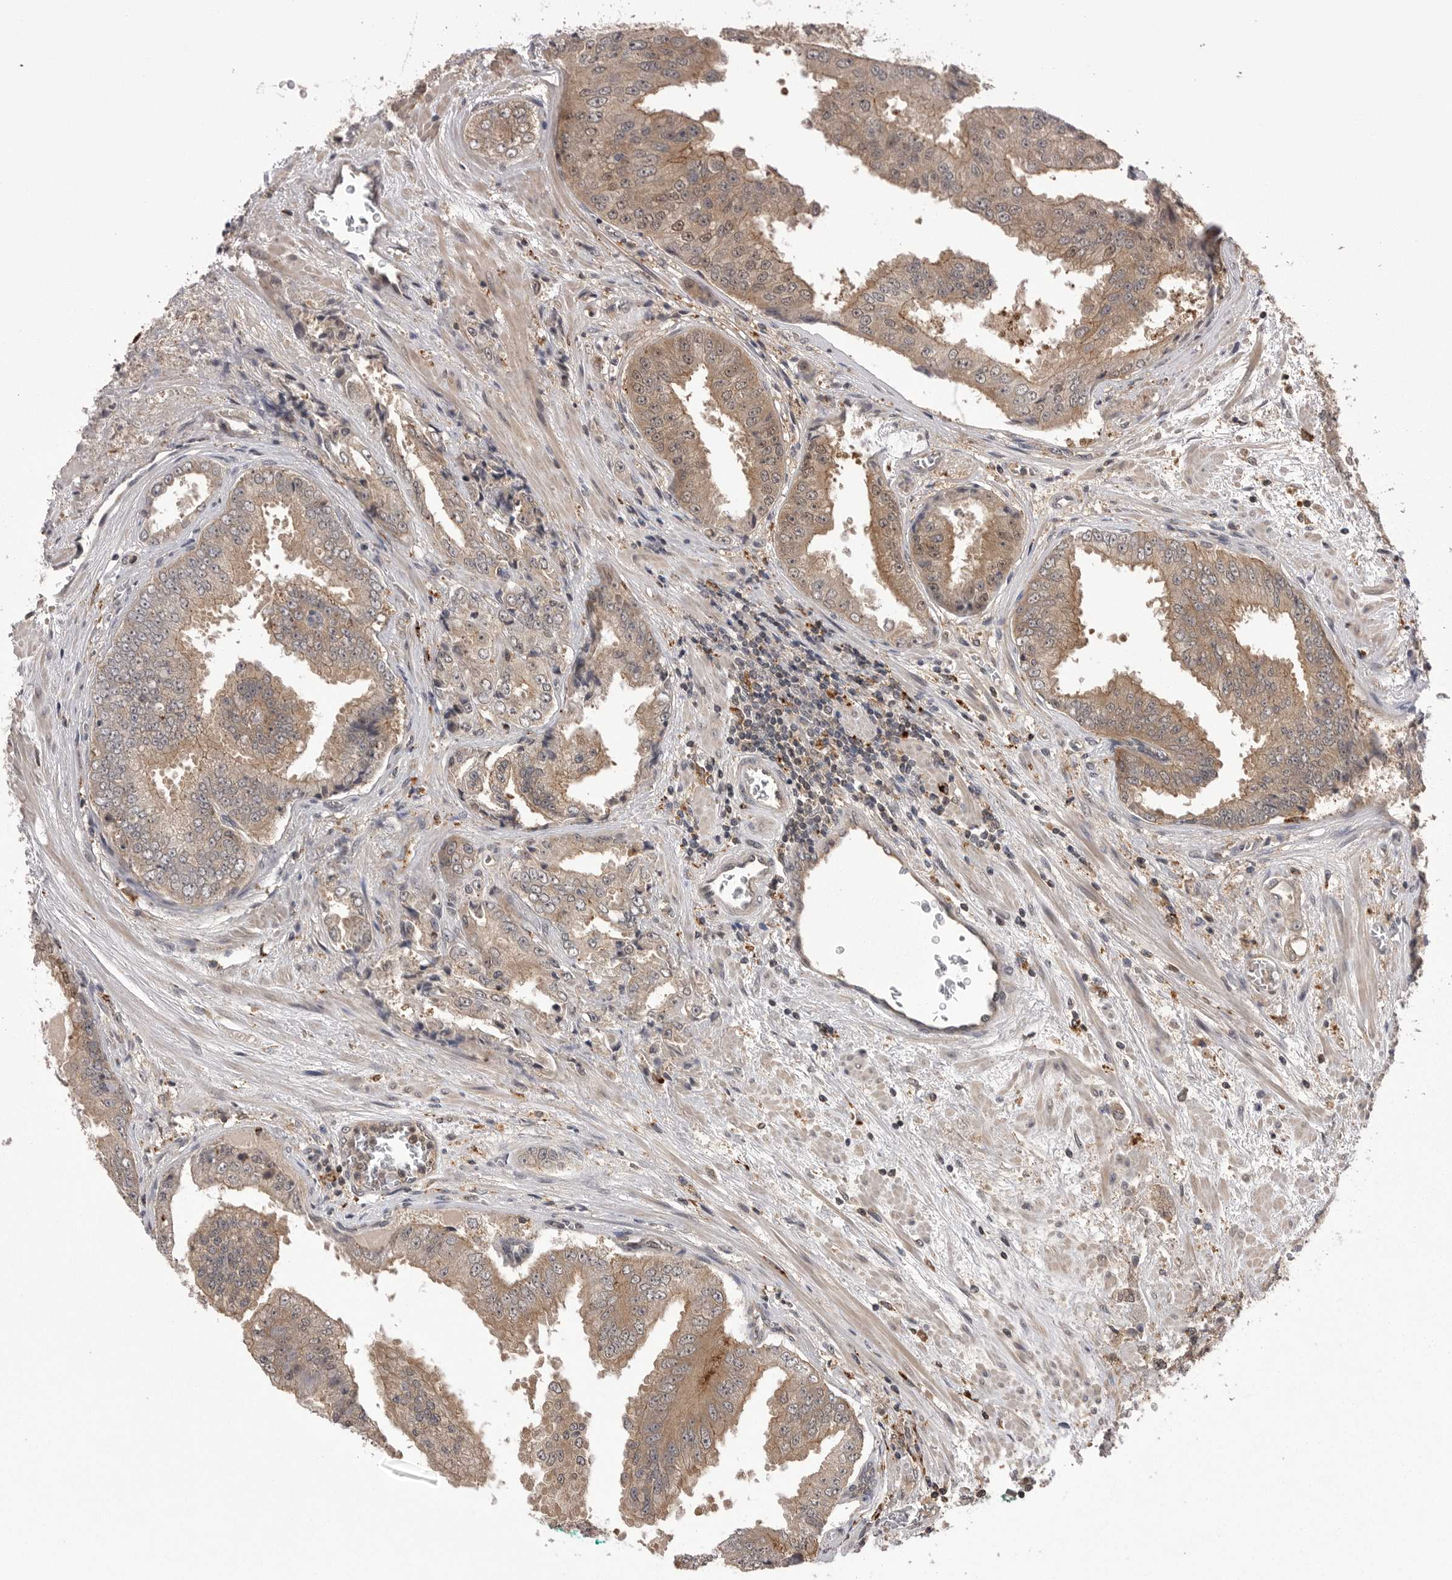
{"staining": {"intensity": "moderate", "quantity": ">75%", "location": "cytoplasmic/membranous"}, "tissue": "prostate cancer", "cell_type": "Tumor cells", "image_type": "cancer", "snomed": [{"axis": "morphology", "description": "Adenocarcinoma, High grade"}, {"axis": "topography", "description": "Prostate"}], "caption": "IHC of human prostate cancer (high-grade adenocarcinoma) exhibits medium levels of moderate cytoplasmic/membranous positivity in approximately >75% of tumor cells.", "gene": "AOAH", "patient": {"sex": "male", "age": 58}}